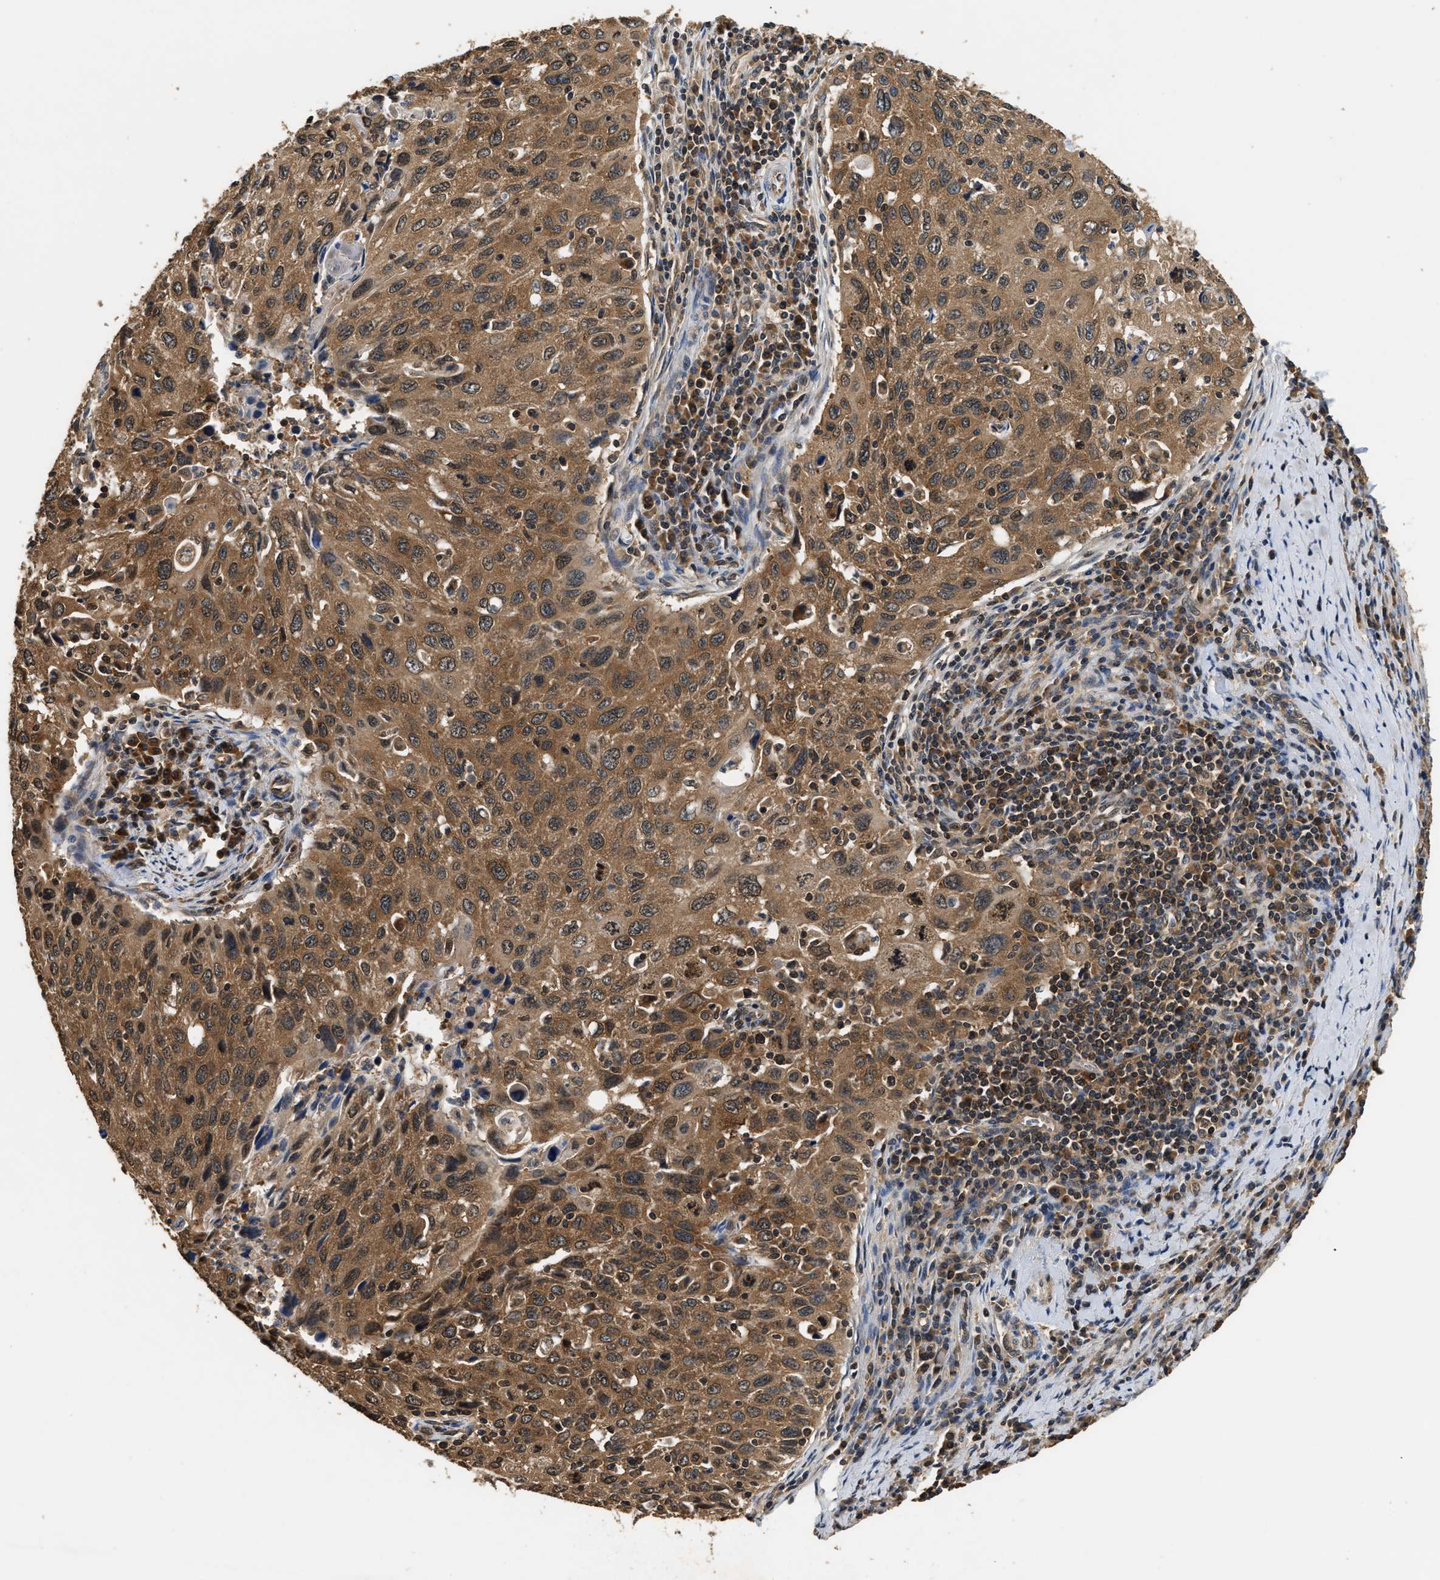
{"staining": {"intensity": "moderate", "quantity": ">75%", "location": "cytoplasmic/membranous"}, "tissue": "cervical cancer", "cell_type": "Tumor cells", "image_type": "cancer", "snomed": [{"axis": "morphology", "description": "Squamous cell carcinoma, NOS"}, {"axis": "topography", "description": "Cervix"}], "caption": "A medium amount of moderate cytoplasmic/membranous staining is present in about >75% of tumor cells in squamous cell carcinoma (cervical) tissue.", "gene": "DNAJC2", "patient": {"sex": "female", "age": 53}}